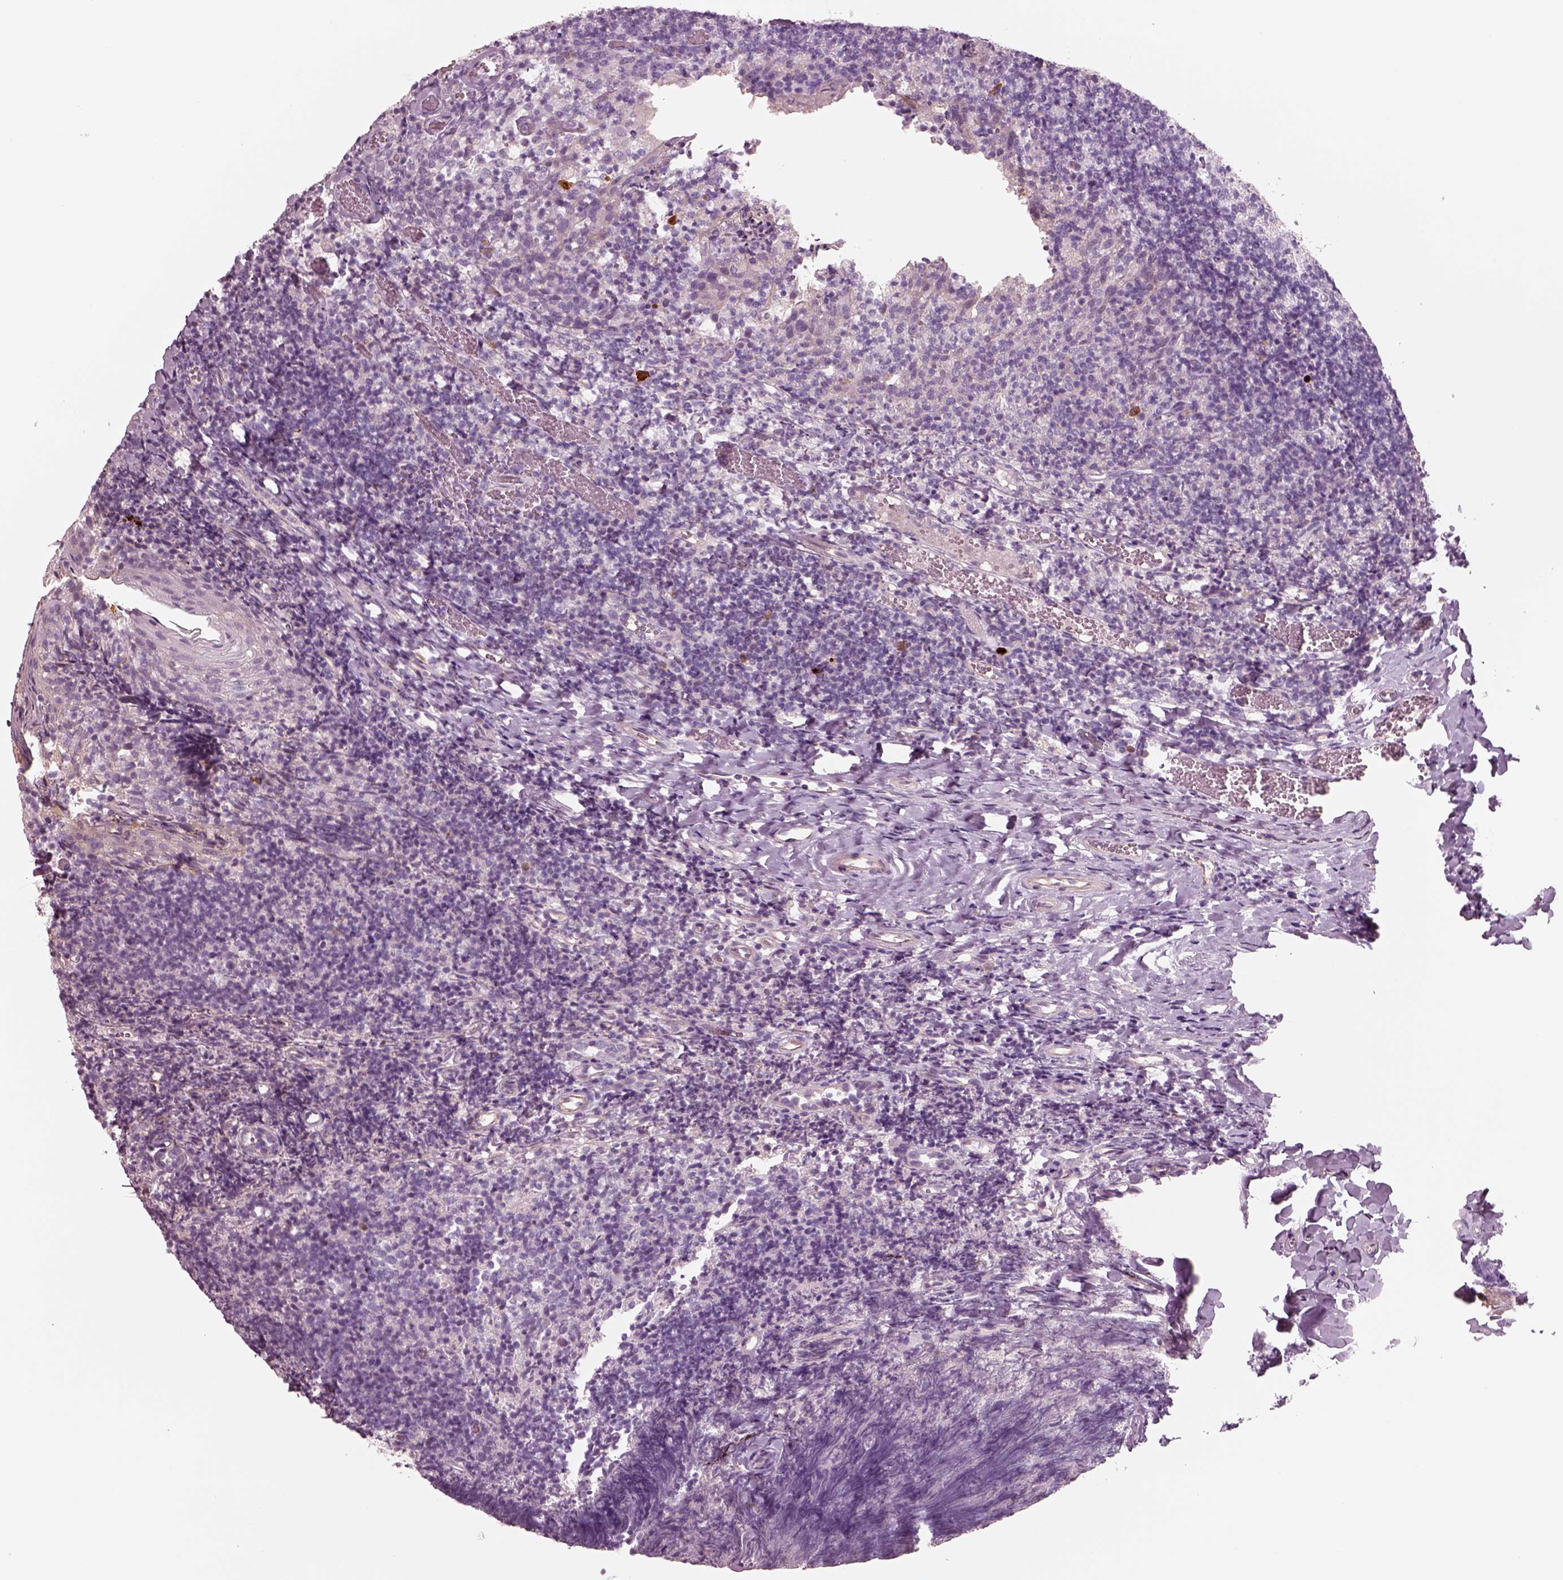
{"staining": {"intensity": "negative", "quantity": "none", "location": "none"}, "tissue": "tonsil", "cell_type": "Germinal center cells", "image_type": "normal", "snomed": [{"axis": "morphology", "description": "Normal tissue, NOS"}, {"axis": "topography", "description": "Tonsil"}], "caption": "Image shows no protein staining in germinal center cells of unremarkable tonsil.", "gene": "IGLL1", "patient": {"sex": "female", "age": 10}}